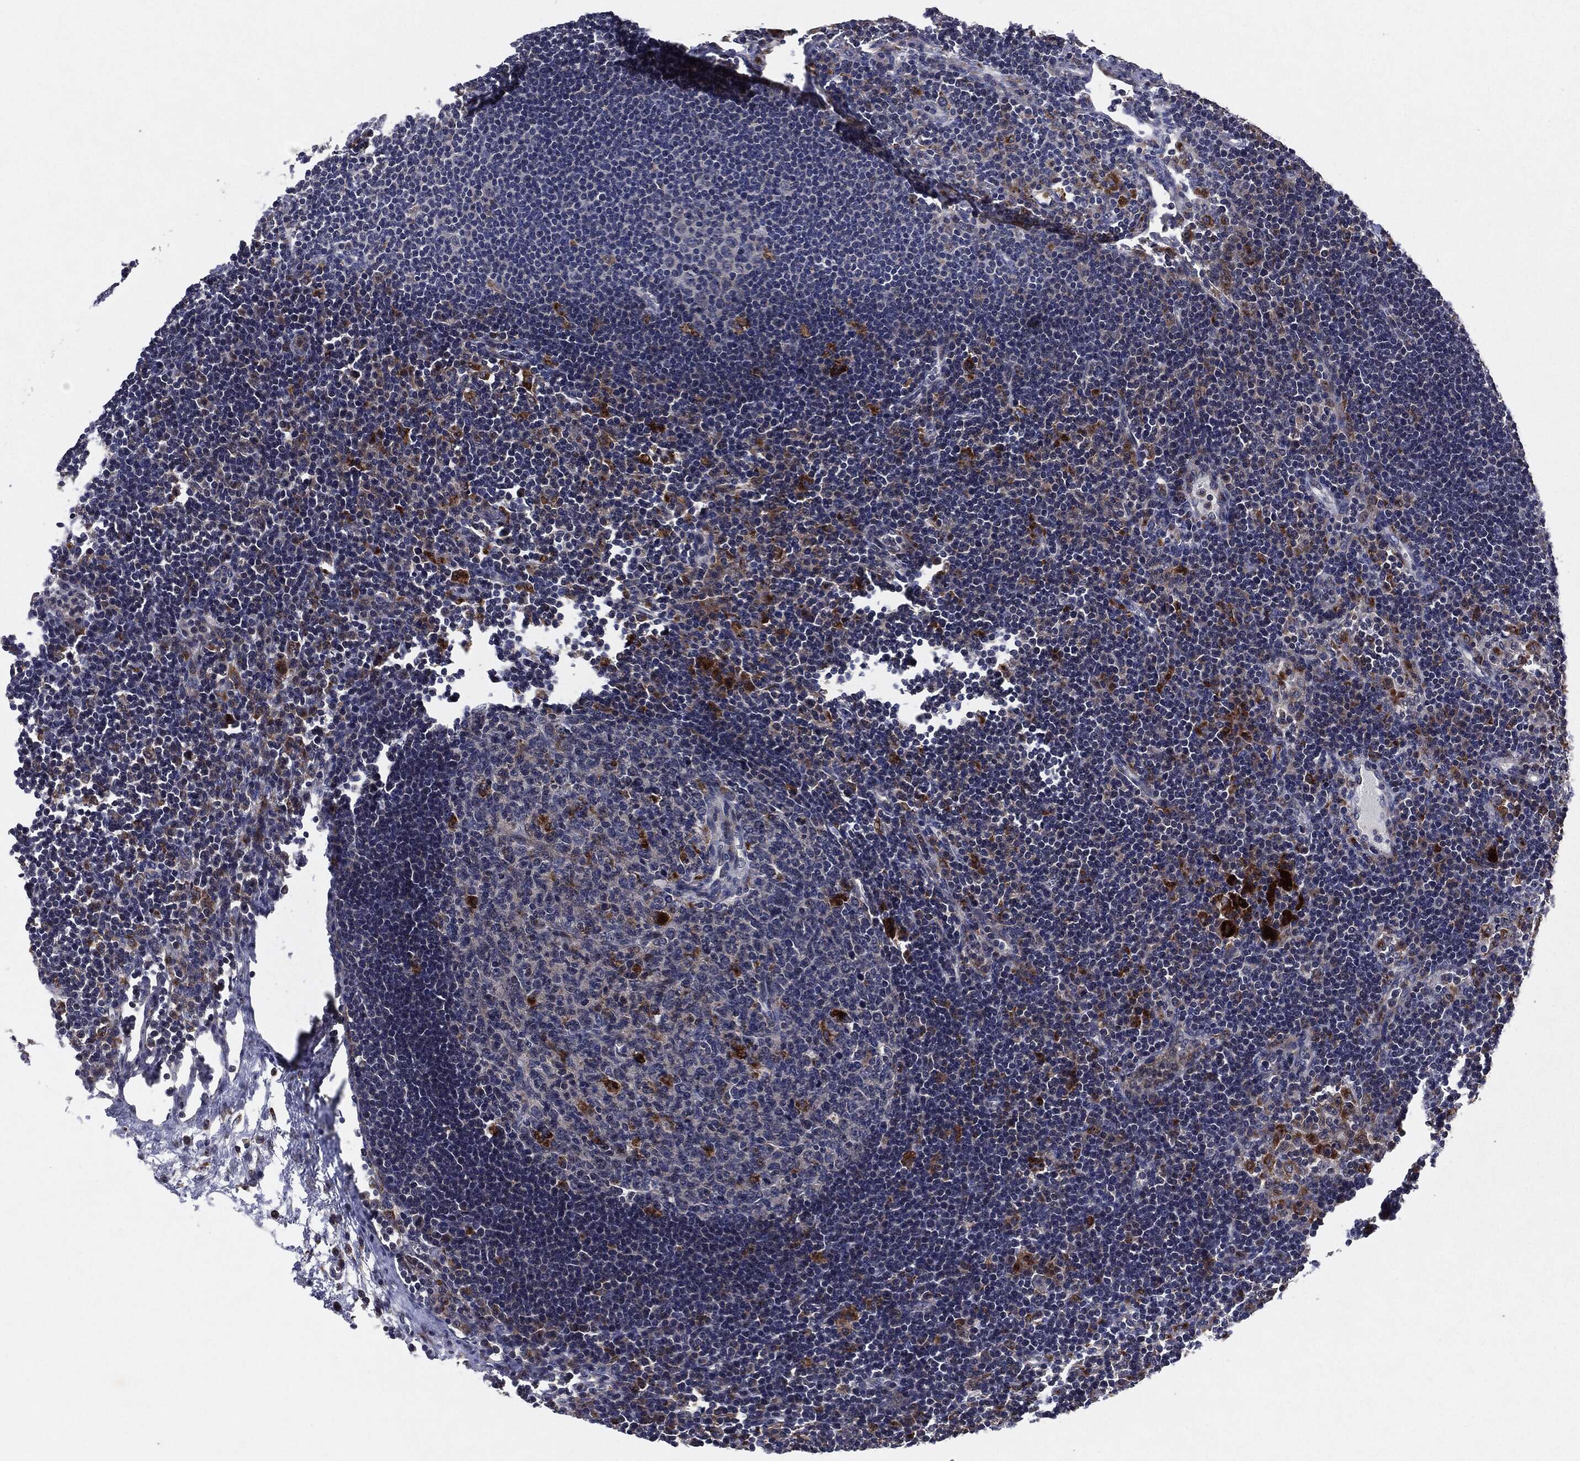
{"staining": {"intensity": "strong", "quantity": "<25%", "location": "cytoplasmic/membranous"}, "tissue": "lymph node", "cell_type": "Germinal center cells", "image_type": "normal", "snomed": [{"axis": "morphology", "description": "Normal tissue, NOS"}, {"axis": "topography", "description": "Lymph node"}], "caption": "Protein staining demonstrates strong cytoplasmic/membranous positivity in about <25% of germinal center cells in normal lymph node. (Brightfield microscopy of DAB IHC at high magnification).", "gene": "SLC31A2", "patient": {"sex": "female", "age": 67}}